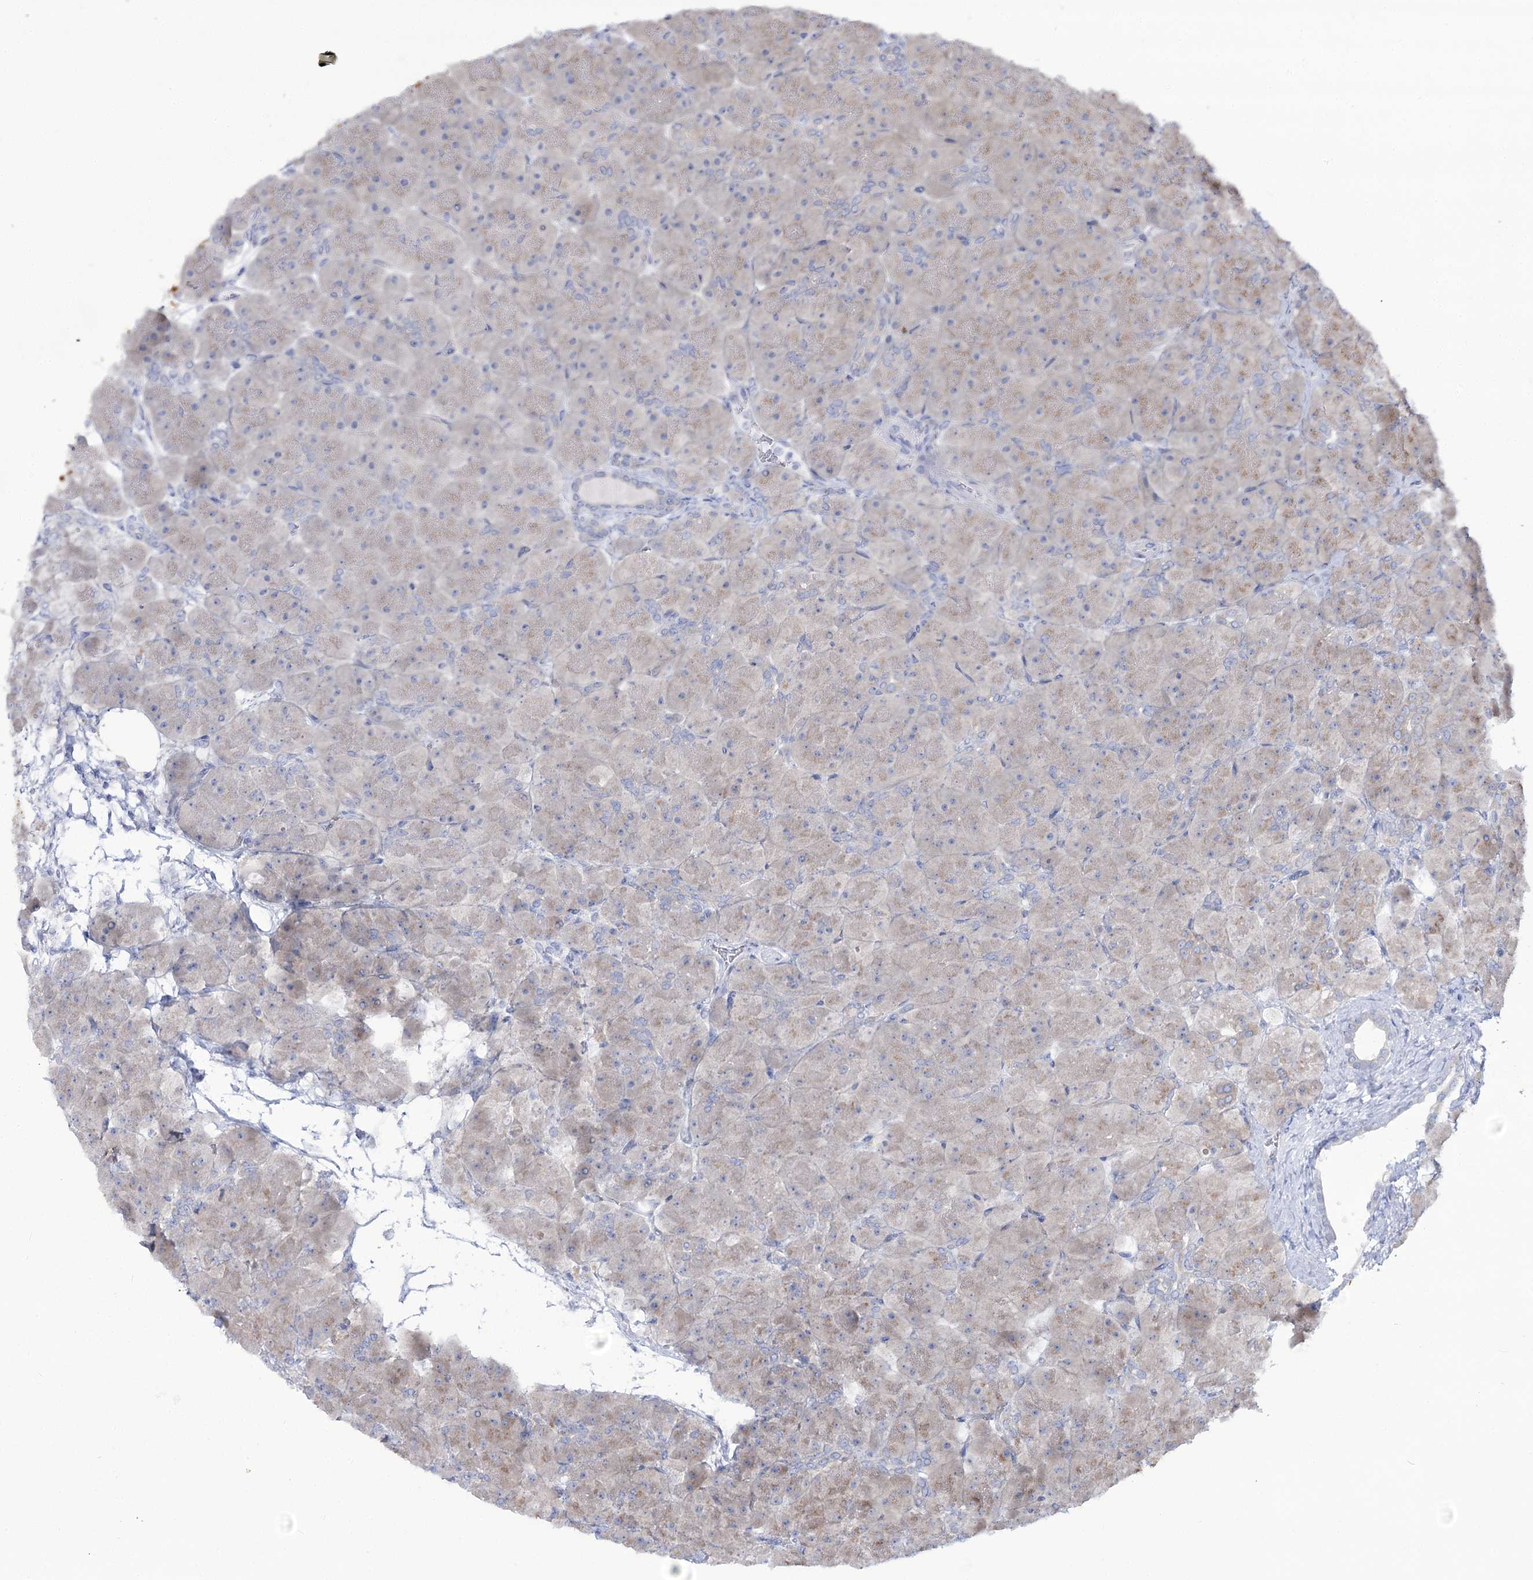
{"staining": {"intensity": "moderate", "quantity": "25%-75%", "location": "cytoplasmic/membranous"}, "tissue": "pancreas", "cell_type": "Exocrine glandular cells", "image_type": "normal", "snomed": [{"axis": "morphology", "description": "Normal tissue, NOS"}, {"axis": "topography", "description": "Pancreas"}], "caption": "Immunohistochemical staining of benign pancreas reveals moderate cytoplasmic/membranous protein expression in about 25%-75% of exocrine glandular cells. Using DAB (brown) and hematoxylin (blue) stains, captured at high magnification using brightfield microscopy.", "gene": "SUOX", "patient": {"sex": "male", "age": 66}}